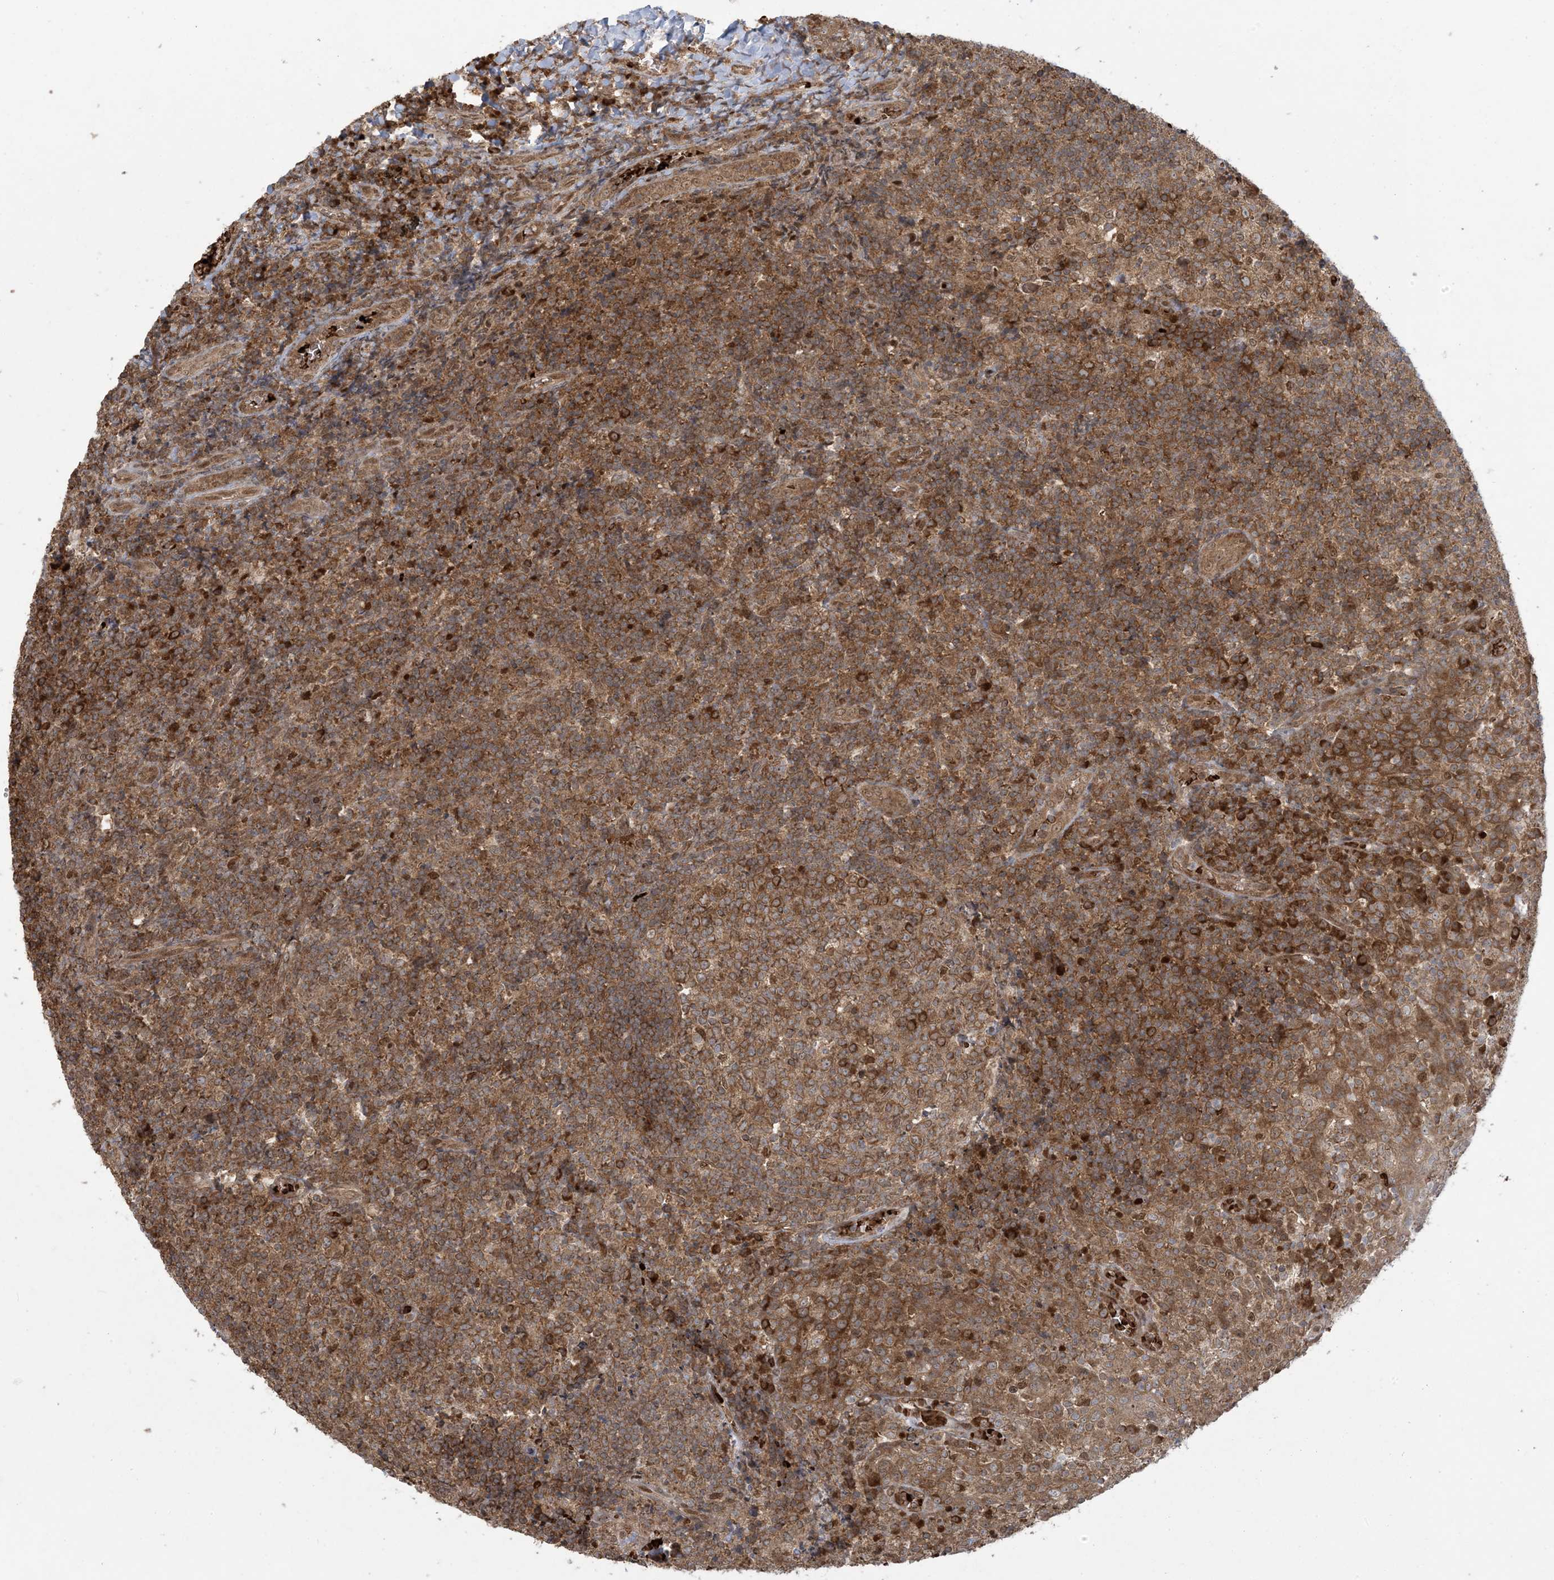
{"staining": {"intensity": "moderate", "quantity": ">75%", "location": "cytoplasmic/membranous"}, "tissue": "tonsil", "cell_type": "Germinal center cells", "image_type": "normal", "snomed": [{"axis": "morphology", "description": "Normal tissue, NOS"}, {"axis": "topography", "description": "Tonsil"}], "caption": "Brown immunohistochemical staining in benign human tonsil demonstrates moderate cytoplasmic/membranous expression in about >75% of germinal center cells. (IHC, brightfield microscopy, high magnification).", "gene": "ABCF3", "patient": {"sex": "female", "age": 19}}